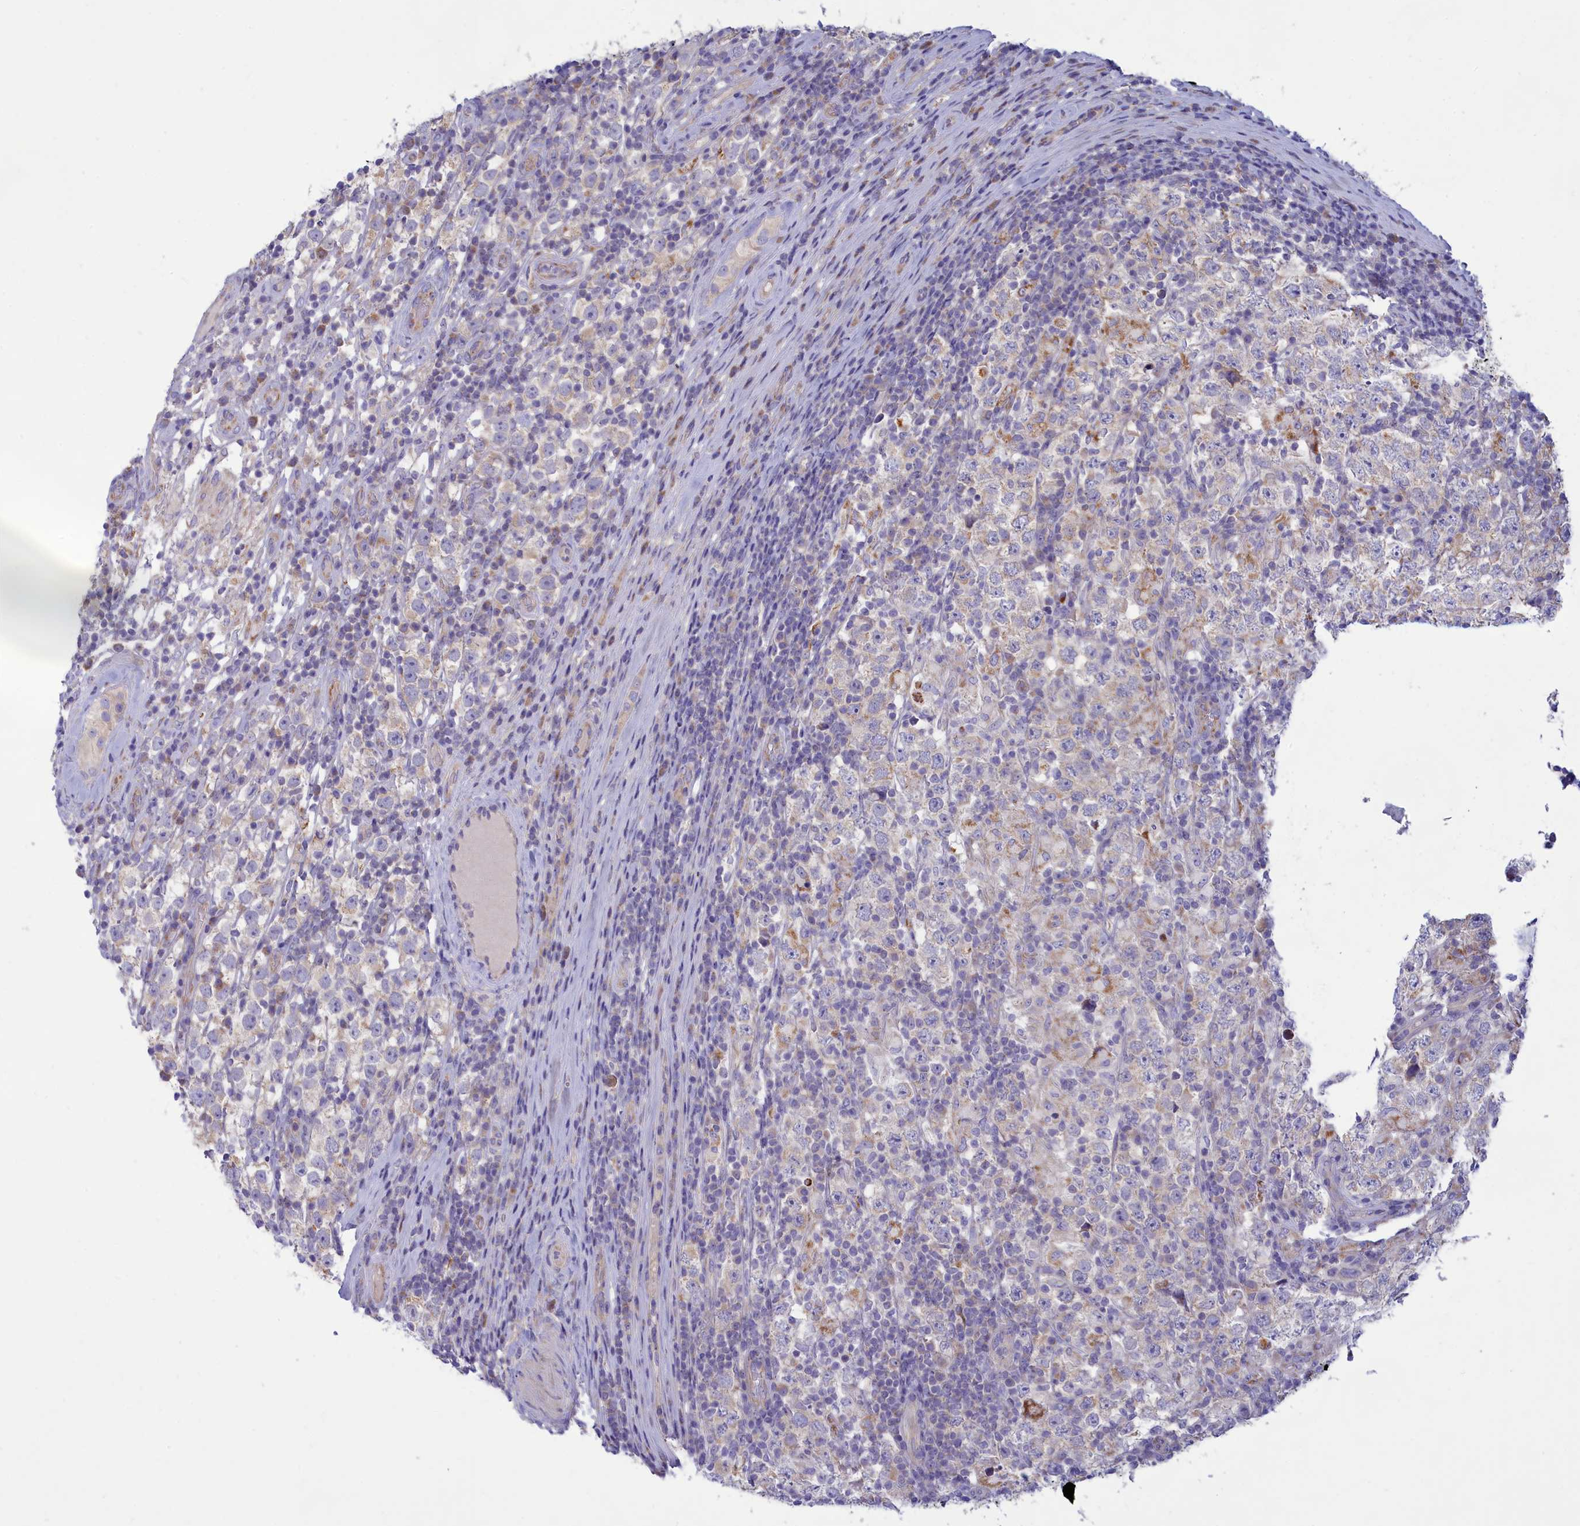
{"staining": {"intensity": "weak", "quantity": "<25%", "location": "cytoplasmic/membranous"}, "tissue": "testis cancer", "cell_type": "Tumor cells", "image_type": "cancer", "snomed": [{"axis": "morphology", "description": "Normal tissue, NOS"}, {"axis": "morphology", "description": "Urothelial carcinoma, High grade"}, {"axis": "morphology", "description": "Seminoma, NOS"}, {"axis": "morphology", "description": "Carcinoma, Embryonal, NOS"}, {"axis": "topography", "description": "Urinary bladder"}, {"axis": "topography", "description": "Testis"}], "caption": "Histopathology image shows no protein expression in tumor cells of testis cancer tissue.", "gene": "TMEM30B", "patient": {"sex": "male", "age": 41}}